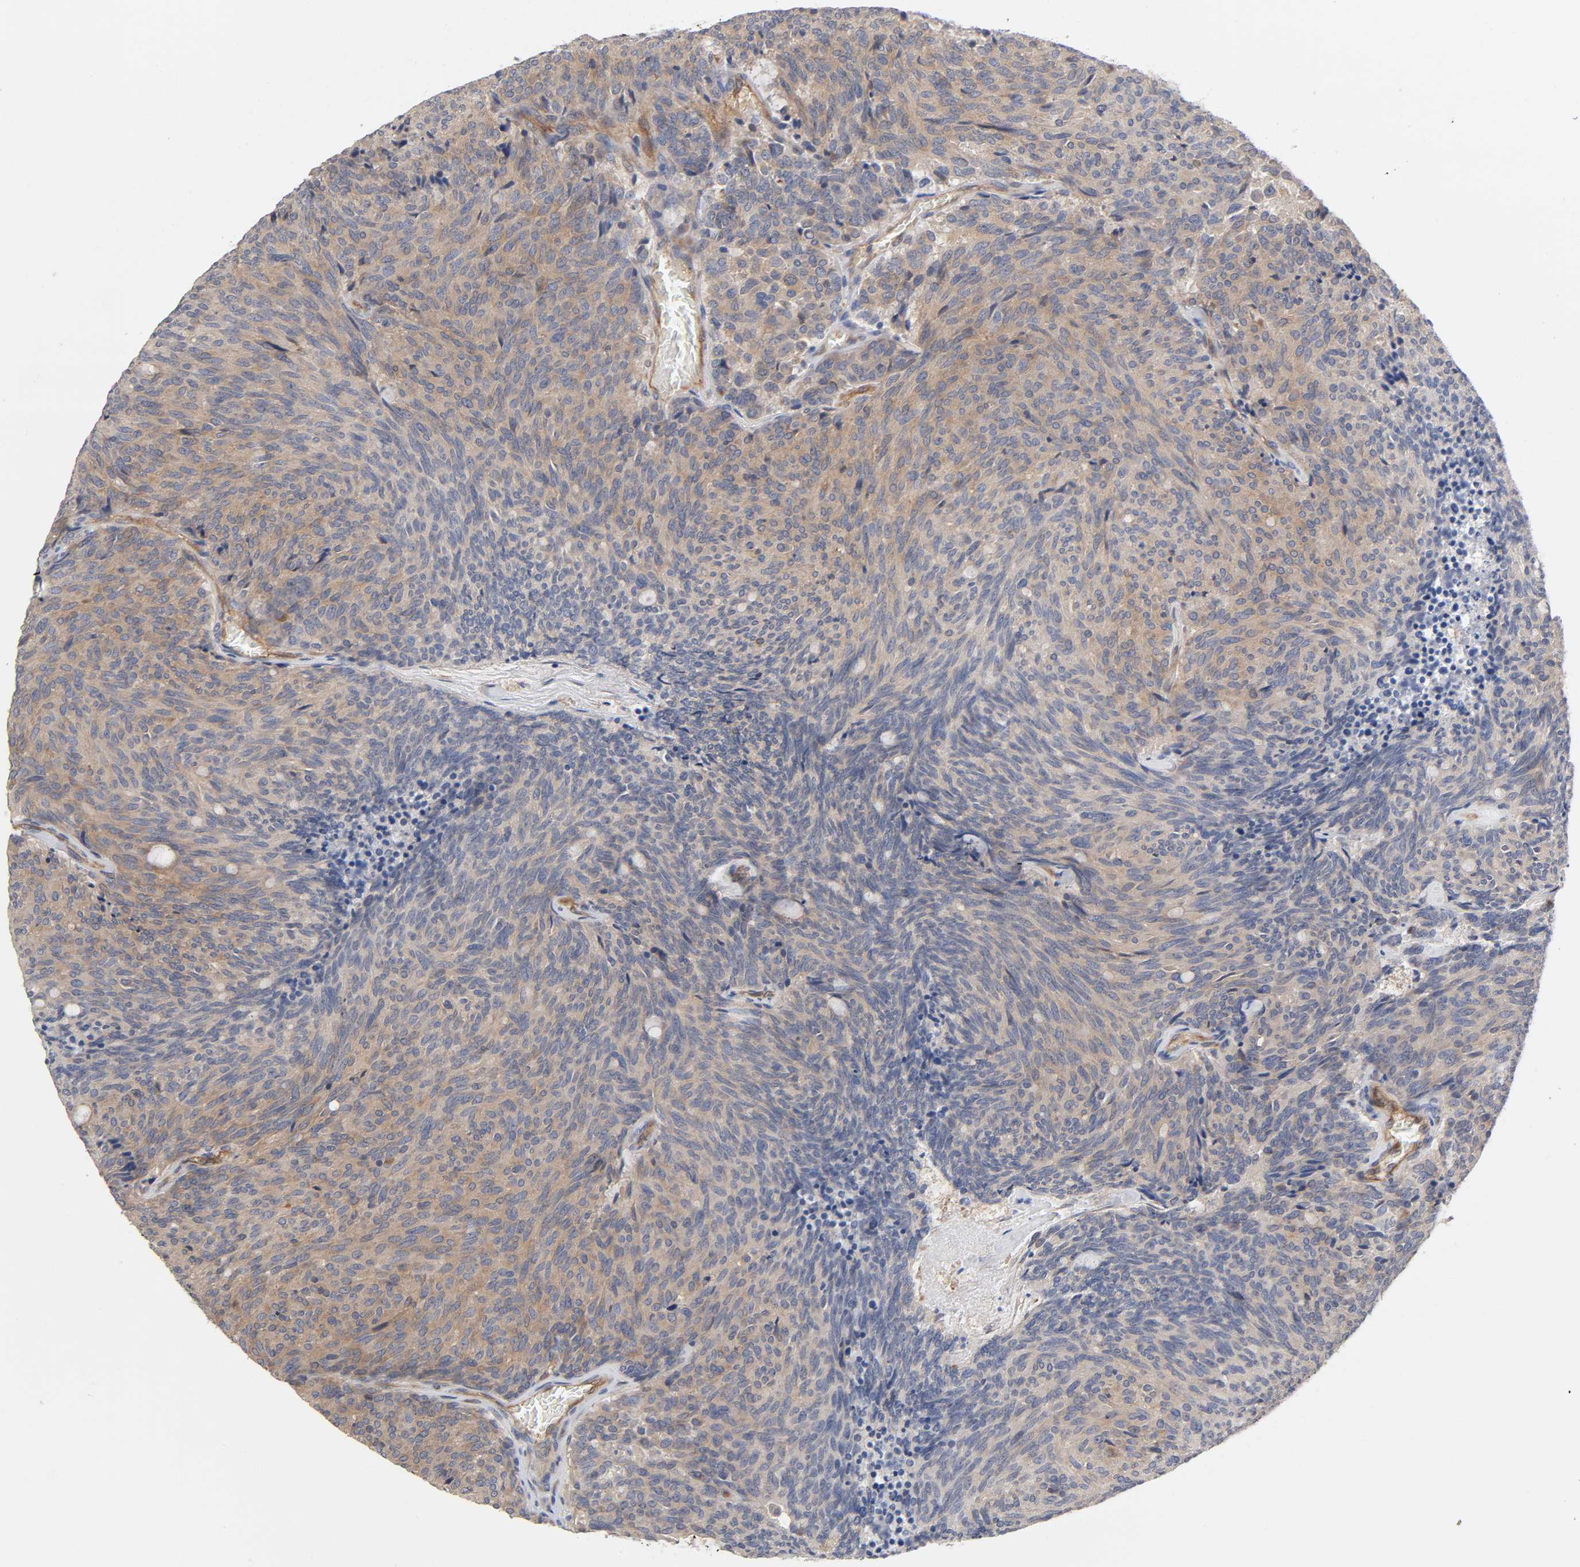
{"staining": {"intensity": "weak", "quantity": "<25%", "location": "cytoplasmic/membranous"}, "tissue": "carcinoid", "cell_type": "Tumor cells", "image_type": "cancer", "snomed": [{"axis": "morphology", "description": "Carcinoid, malignant, NOS"}, {"axis": "topography", "description": "Pancreas"}], "caption": "The immunohistochemistry (IHC) micrograph has no significant positivity in tumor cells of carcinoid tissue.", "gene": "RAB13", "patient": {"sex": "female", "age": 54}}